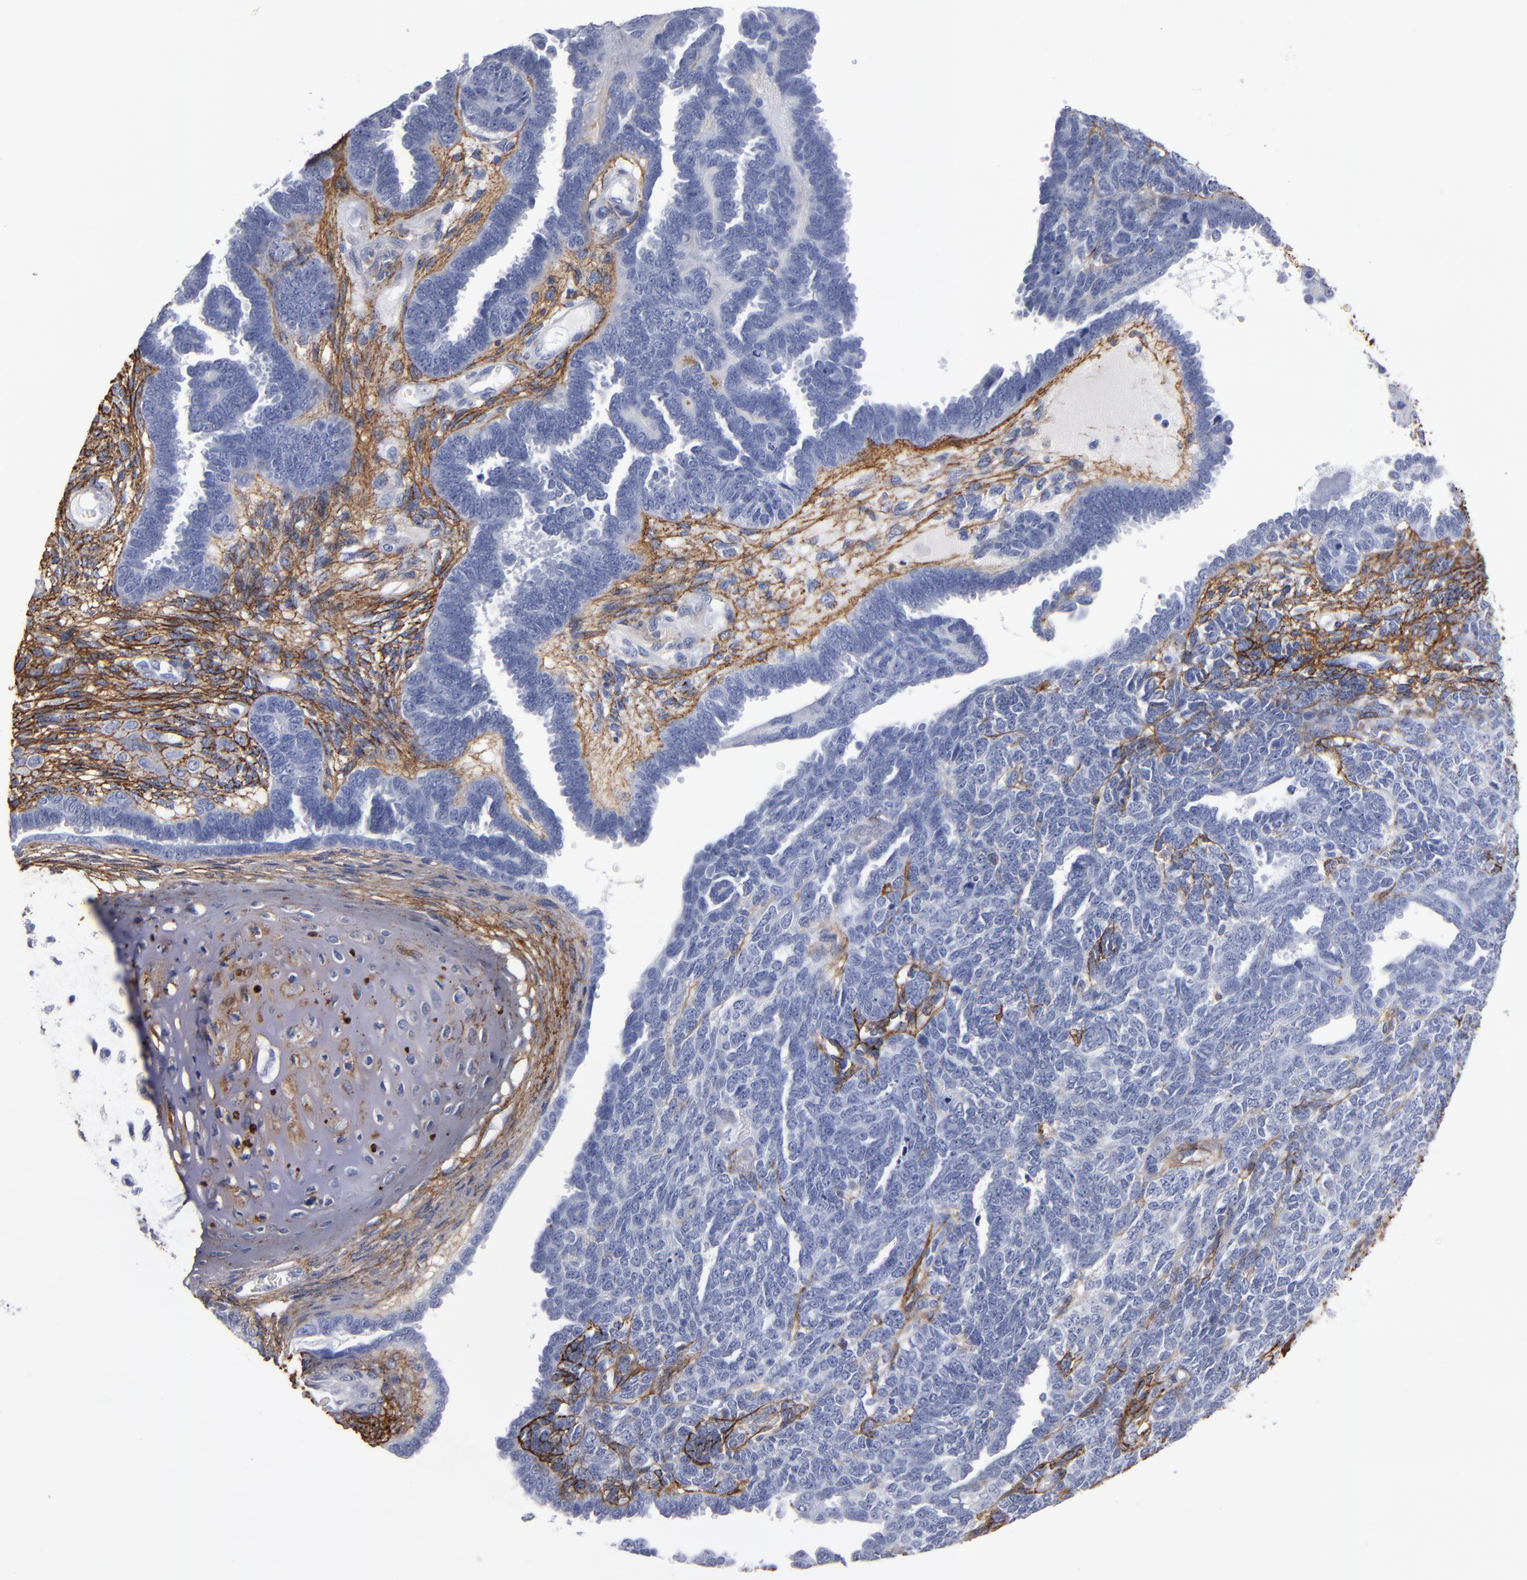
{"staining": {"intensity": "negative", "quantity": "none", "location": "none"}, "tissue": "endometrial cancer", "cell_type": "Tumor cells", "image_type": "cancer", "snomed": [{"axis": "morphology", "description": "Neoplasm, malignant, NOS"}, {"axis": "topography", "description": "Endometrium"}], "caption": "This is an IHC photomicrograph of neoplasm (malignant) (endometrial). There is no positivity in tumor cells.", "gene": "EMILIN1", "patient": {"sex": "female", "age": 74}}